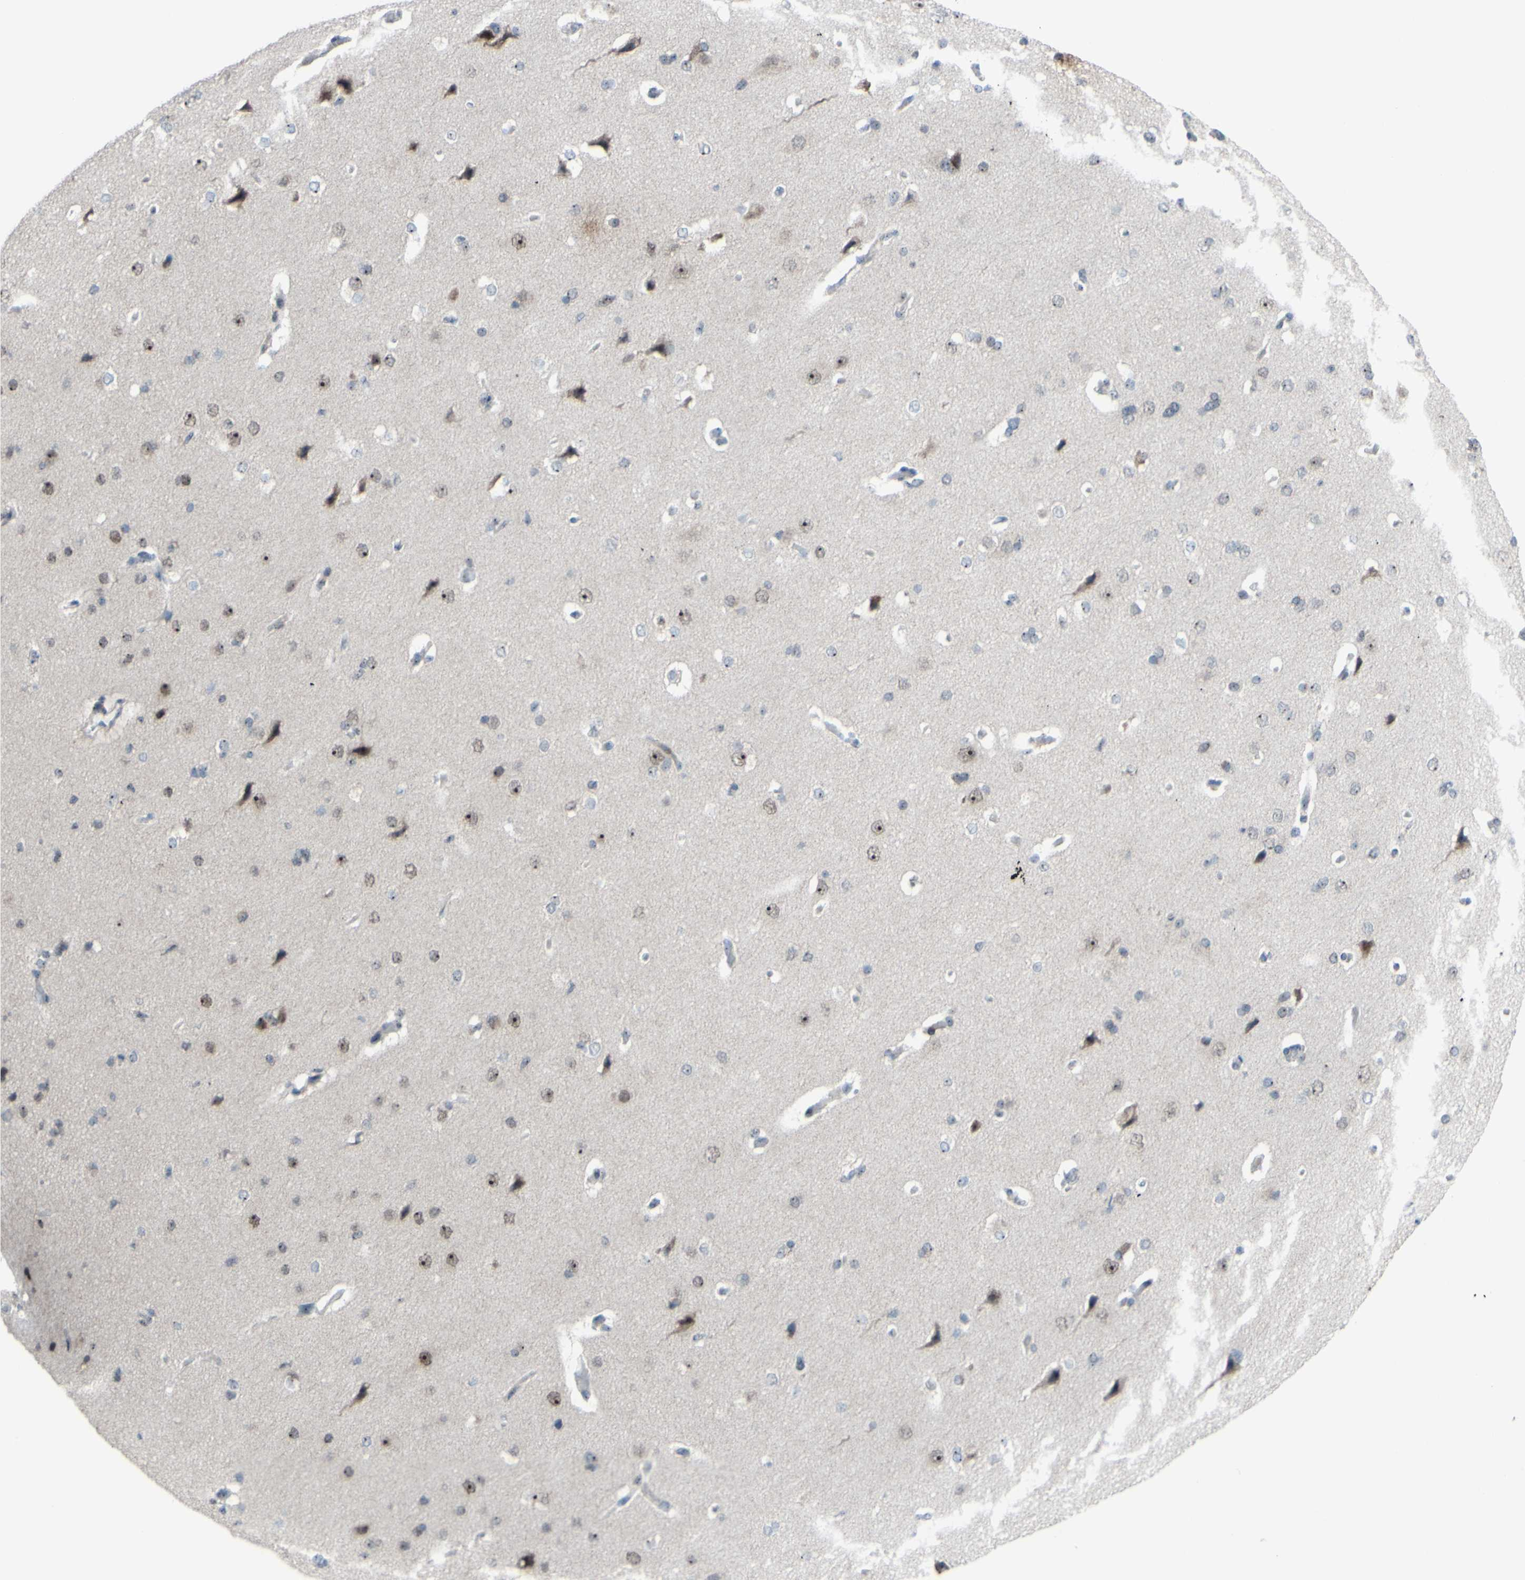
{"staining": {"intensity": "moderate", "quantity": ">75%", "location": "nuclear"}, "tissue": "cerebral cortex", "cell_type": "Endothelial cells", "image_type": "normal", "snomed": [{"axis": "morphology", "description": "Normal tissue, NOS"}, {"axis": "topography", "description": "Cerebral cortex"}], "caption": "Unremarkable cerebral cortex was stained to show a protein in brown. There is medium levels of moderate nuclear expression in about >75% of endothelial cells. (Brightfield microscopy of DAB IHC at high magnification).", "gene": "POLR1A", "patient": {"sex": "male", "age": 62}}